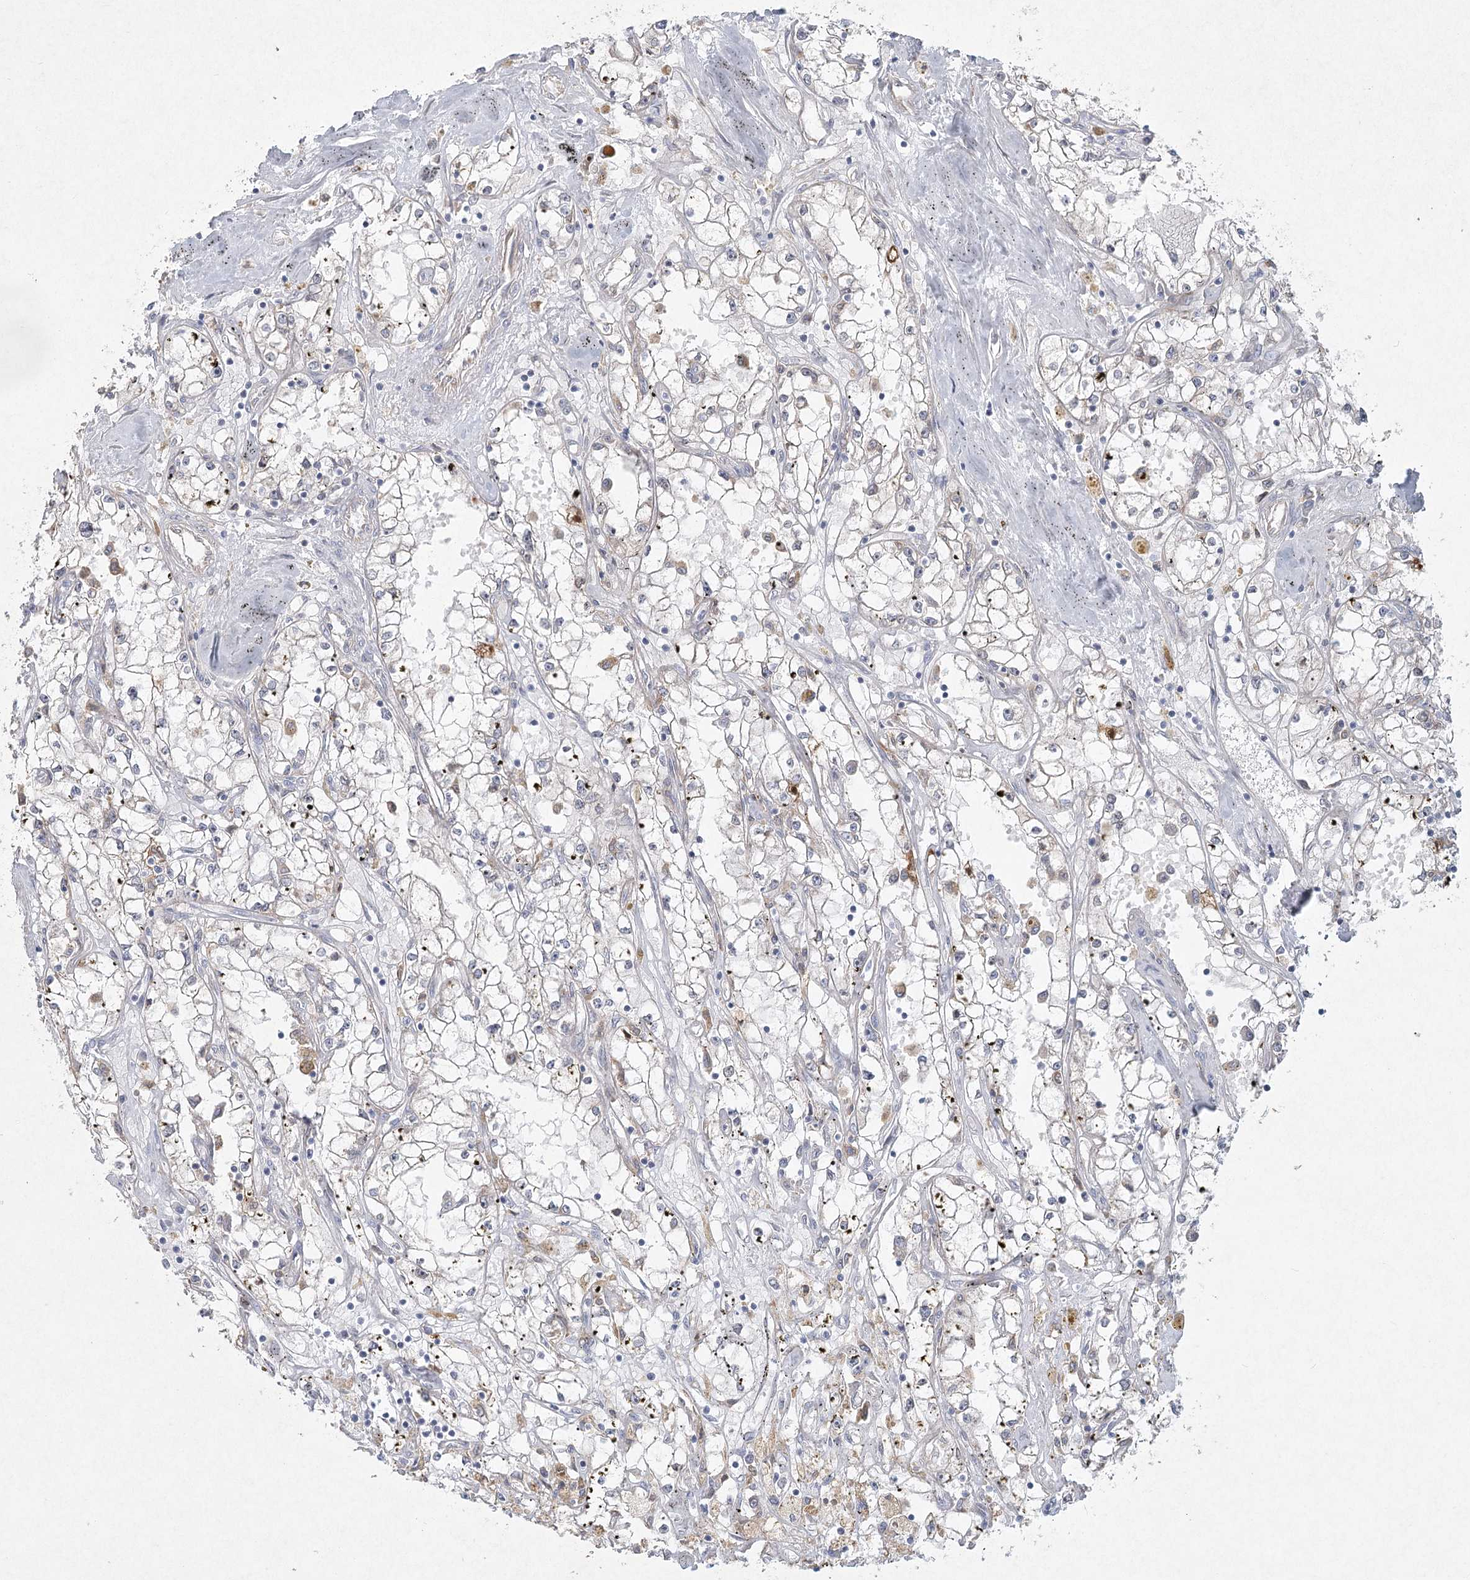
{"staining": {"intensity": "negative", "quantity": "none", "location": "none"}, "tissue": "renal cancer", "cell_type": "Tumor cells", "image_type": "cancer", "snomed": [{"axis": "morphology", "description": "Adenocarcinoma, NOS"}, {"axis": "topography", "description": "Kidney"}], "caption": "Tumor cells show no significant protein staining in renal adenocarcinoma. (Brightfield microscopy of DAB (3,3'-diaminobenzidine) immunohistochemistry at high magnification).", "gene": "LRP2BP", "patient": {"sex": "male", "age": 56}}